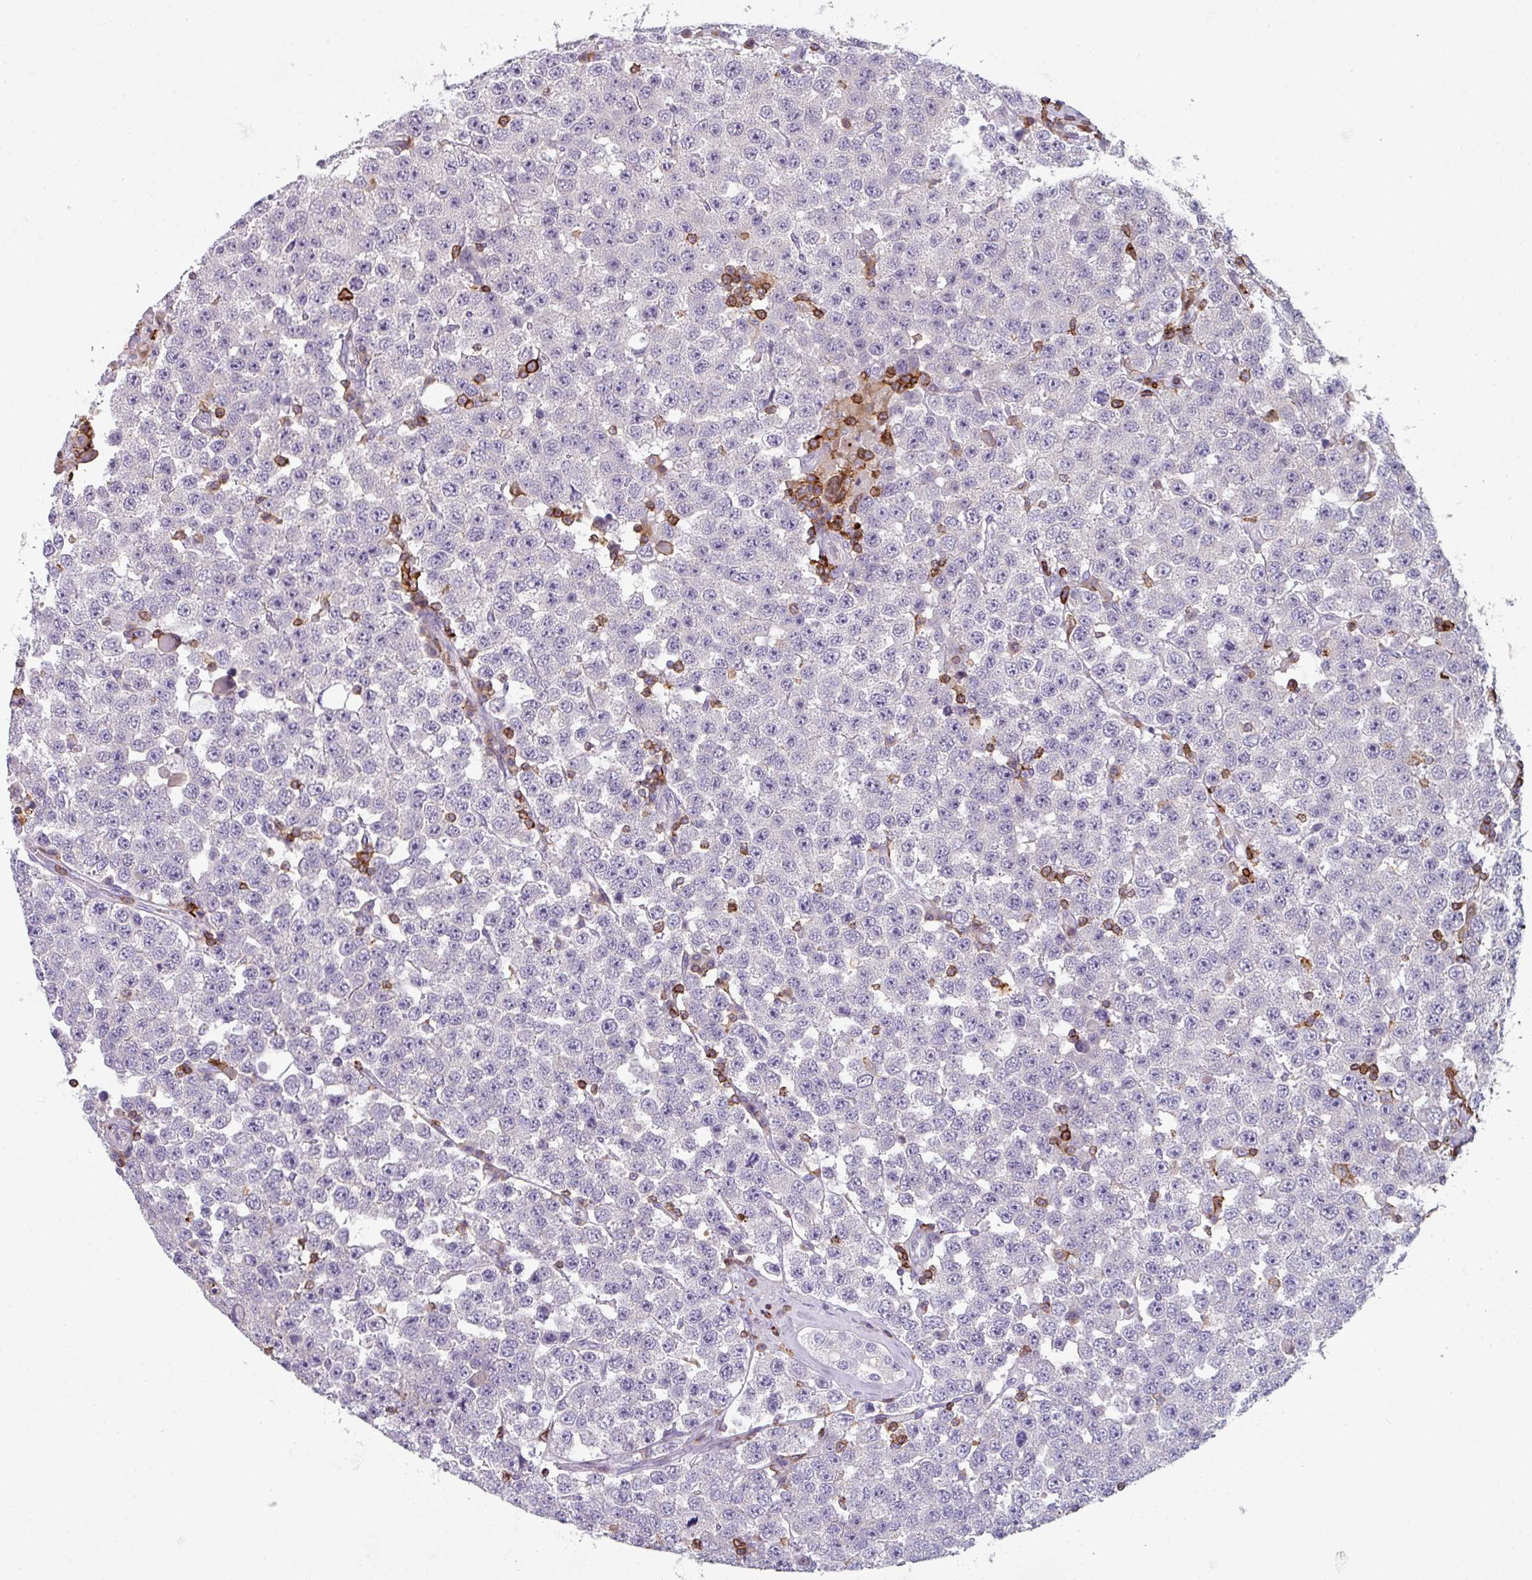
{"staining": {"intensity": "negative", "quantity": "none", "location": "none"}, "tissue": "testis cancer", "cell_type": "Tumor cells", "image_type": "cancer", "snomed": [{"axis": "morphology", "description": "Seminoma, NOS"}, {"axis": "topography", "description": "Testis"}], "caption": "A photomicrograph of testis cancer stained for a protein displays no brown staining in tumor cells.", "gene": "NEDD9", "patient": {"sex": "male", "age": 28}}